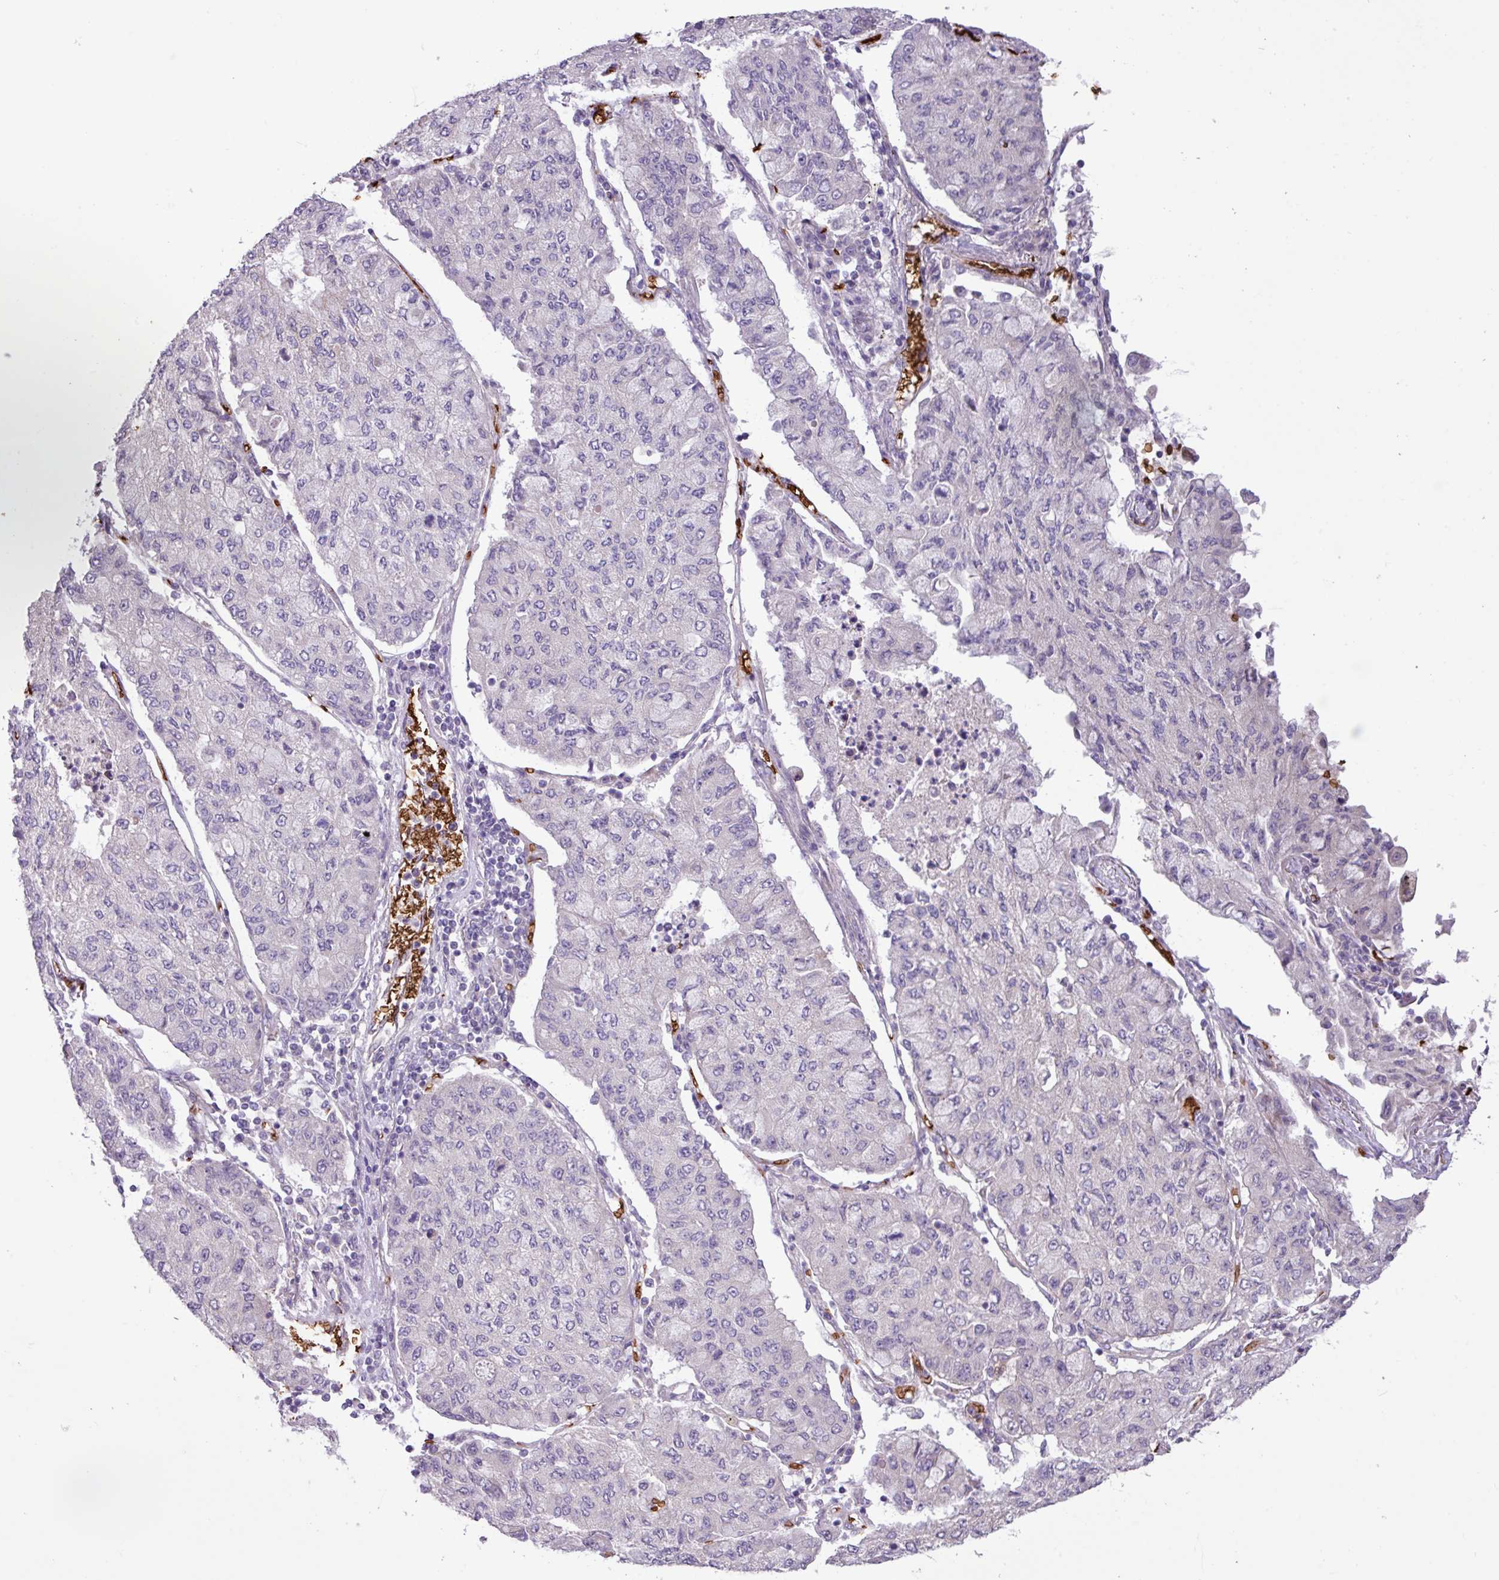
{"staining": {"intensity": "negative", "quantity": "none", "location": "none"}, "tissue": "lung cancer", "cell_type": "Tumor cells", "image_type": "cancer", "snomed": [{"axis": "morphology", "description": "Squamous cell carcinoma, NOS"}, {"axis": "topography", "description": "Lung"}], "caption": "IHC histopathology image of neoplastic tissue: lung cancer stained with DAB displays no significant protein positivity in tumor cells.", "gene": "RAD21L1", "patient": {"sex": "male", "age": 74}}